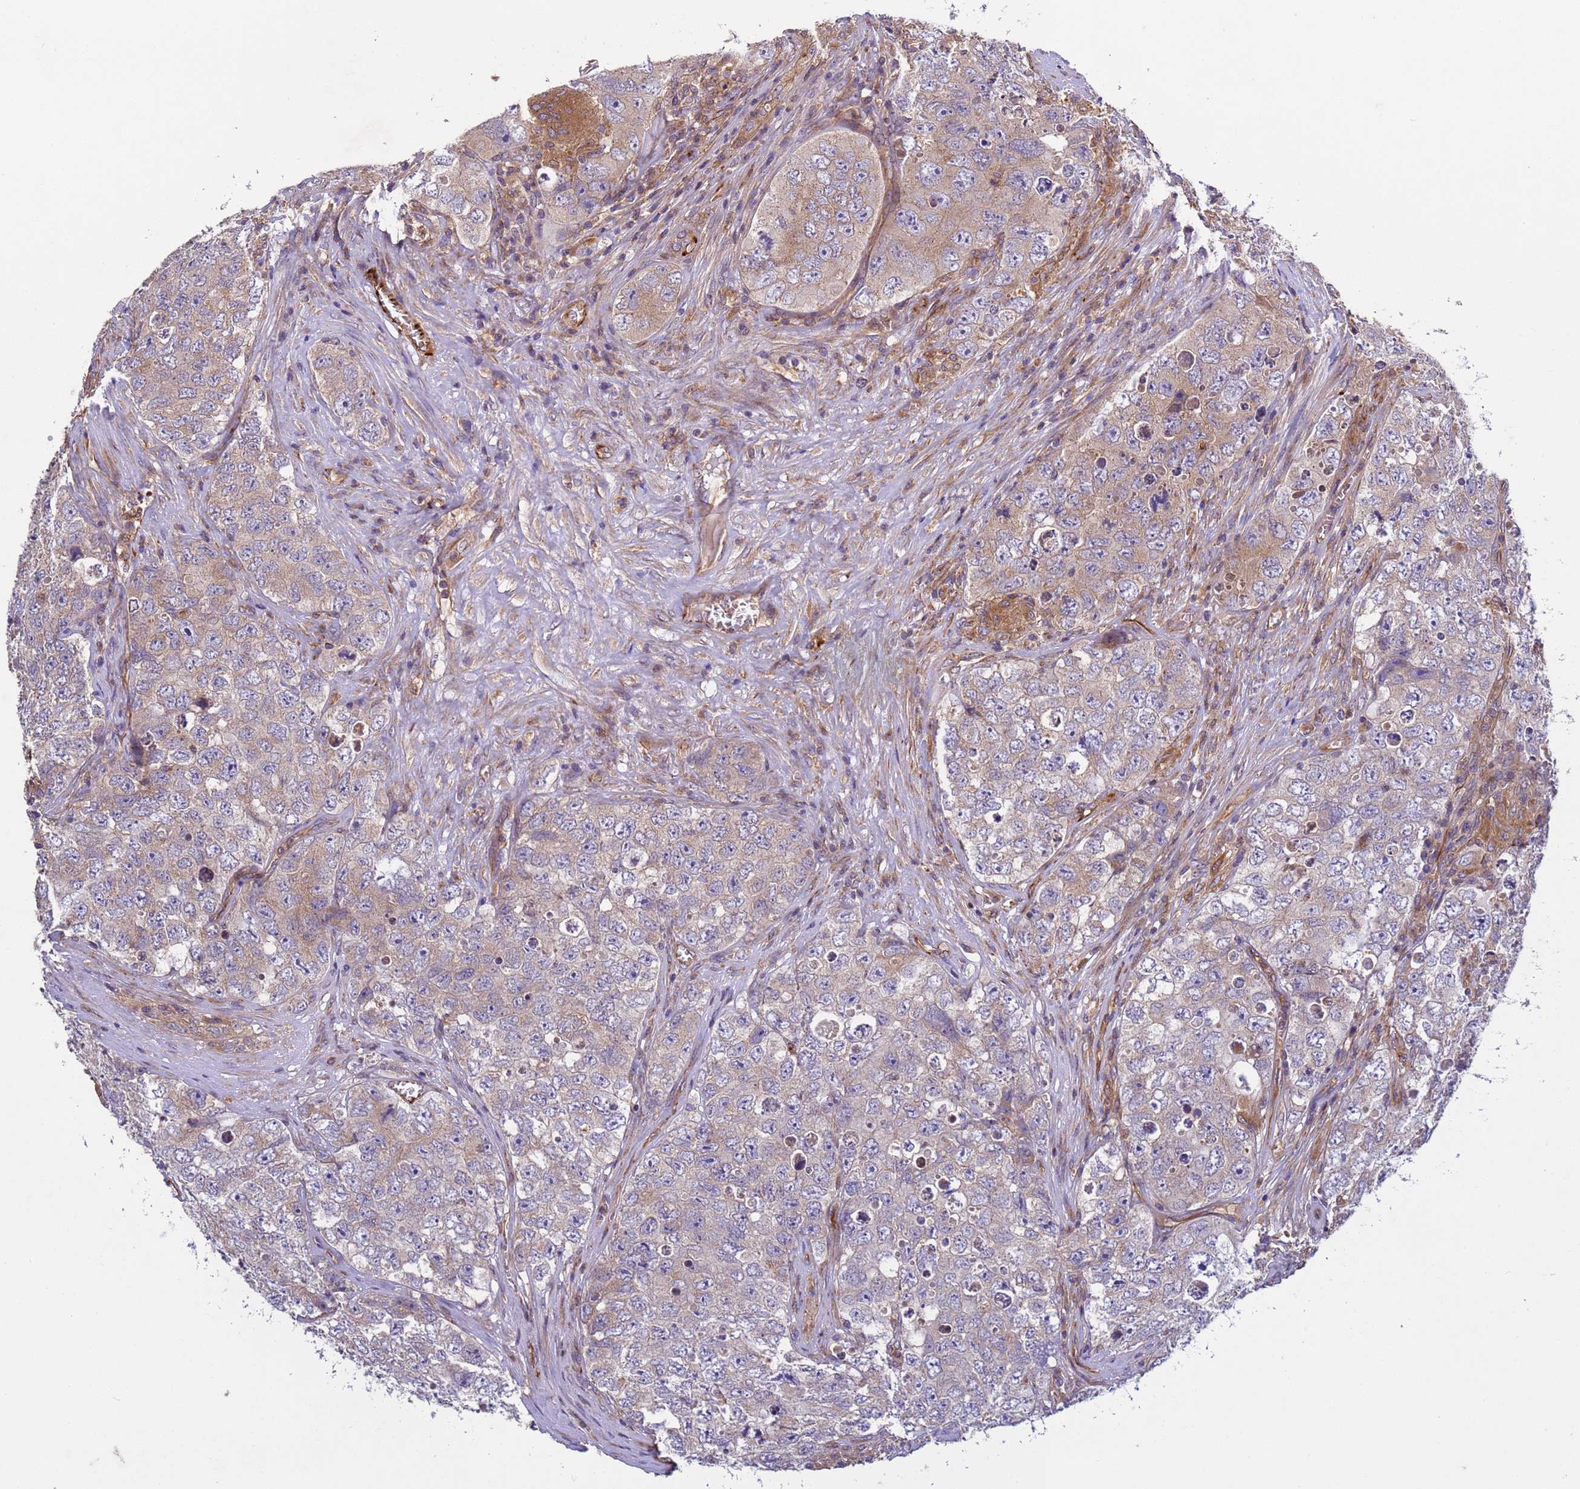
{"staining": {"intensity": "moderate", "quantity": "<25%", "location": "cytoplasmic/membranous"}, "tissue": "testis cancer", "cell_type": "Tumor cells", "image_type": "cancer", "snomed": [{"axis": "morphology", "description": "Seminoma, NOS"}, {"axis": "morphology", "description": "Carcinoma, Embryonal, NOS"}, {"axis": "topography", "description": "Testis"}], "caption": "Immunohistochemistry (IHC) of testis cancer (embryonal carcinoma) exhibits low levels of moderate cytoplasmic/membranous positivity in about <25% of tumor cells. The staining is performed using DAB (3,3'-diaminobenzidine) brown chromogen to label protein expression. The nuclei are counter-stained blue using hematoxylin.", "gene": "RAB10", "patient": {"sex": "male", "age": 43}}